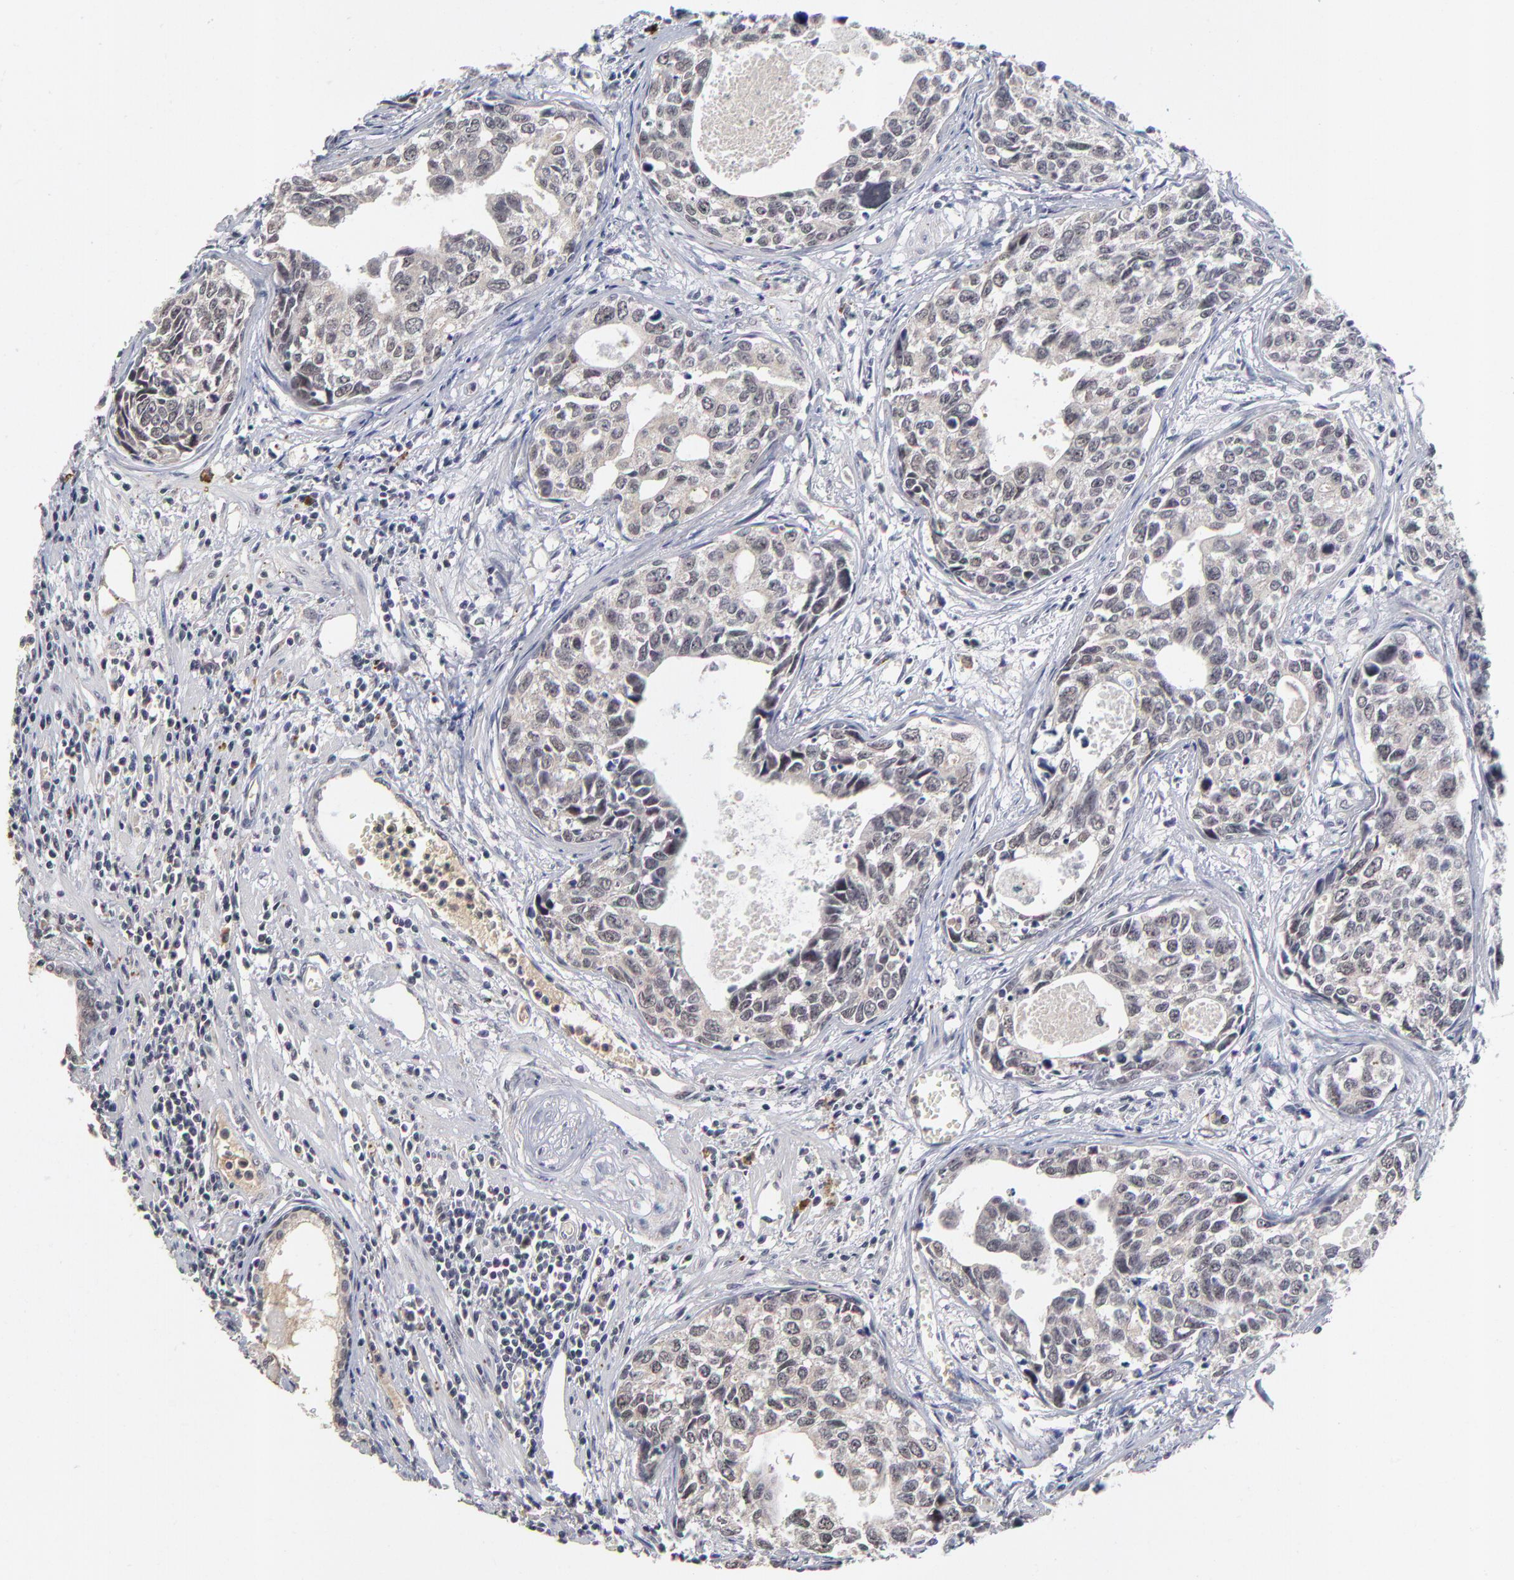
{"staining": {"intensity": "weak", "quantity": ">75%", "location": "cytoplasmic/membranous"}, "tissue": "urothelial cancer", "cell_type": "Tumor cells", "image_type": "cancer", "snomed": [{"axis": "morphology", "description": "Urothelial carcinoma, High grade"}, {"axis": "topography", "description": "Urinary bladder"}], "caption": "DAB (3,3'-diaminobenzidine) immunohistochemical staining of human urothelial cancer displays weak cytoplasmic/membranous protein staining in about >75% of tumor cells. The staining was performed using DAB to visualize the protein expression in brown, while the nuclei were stained in blue with hematoxylin (Magnification: 20x).", "gene": "WSB1", "patient": {"sex": "male", "age": 81}}